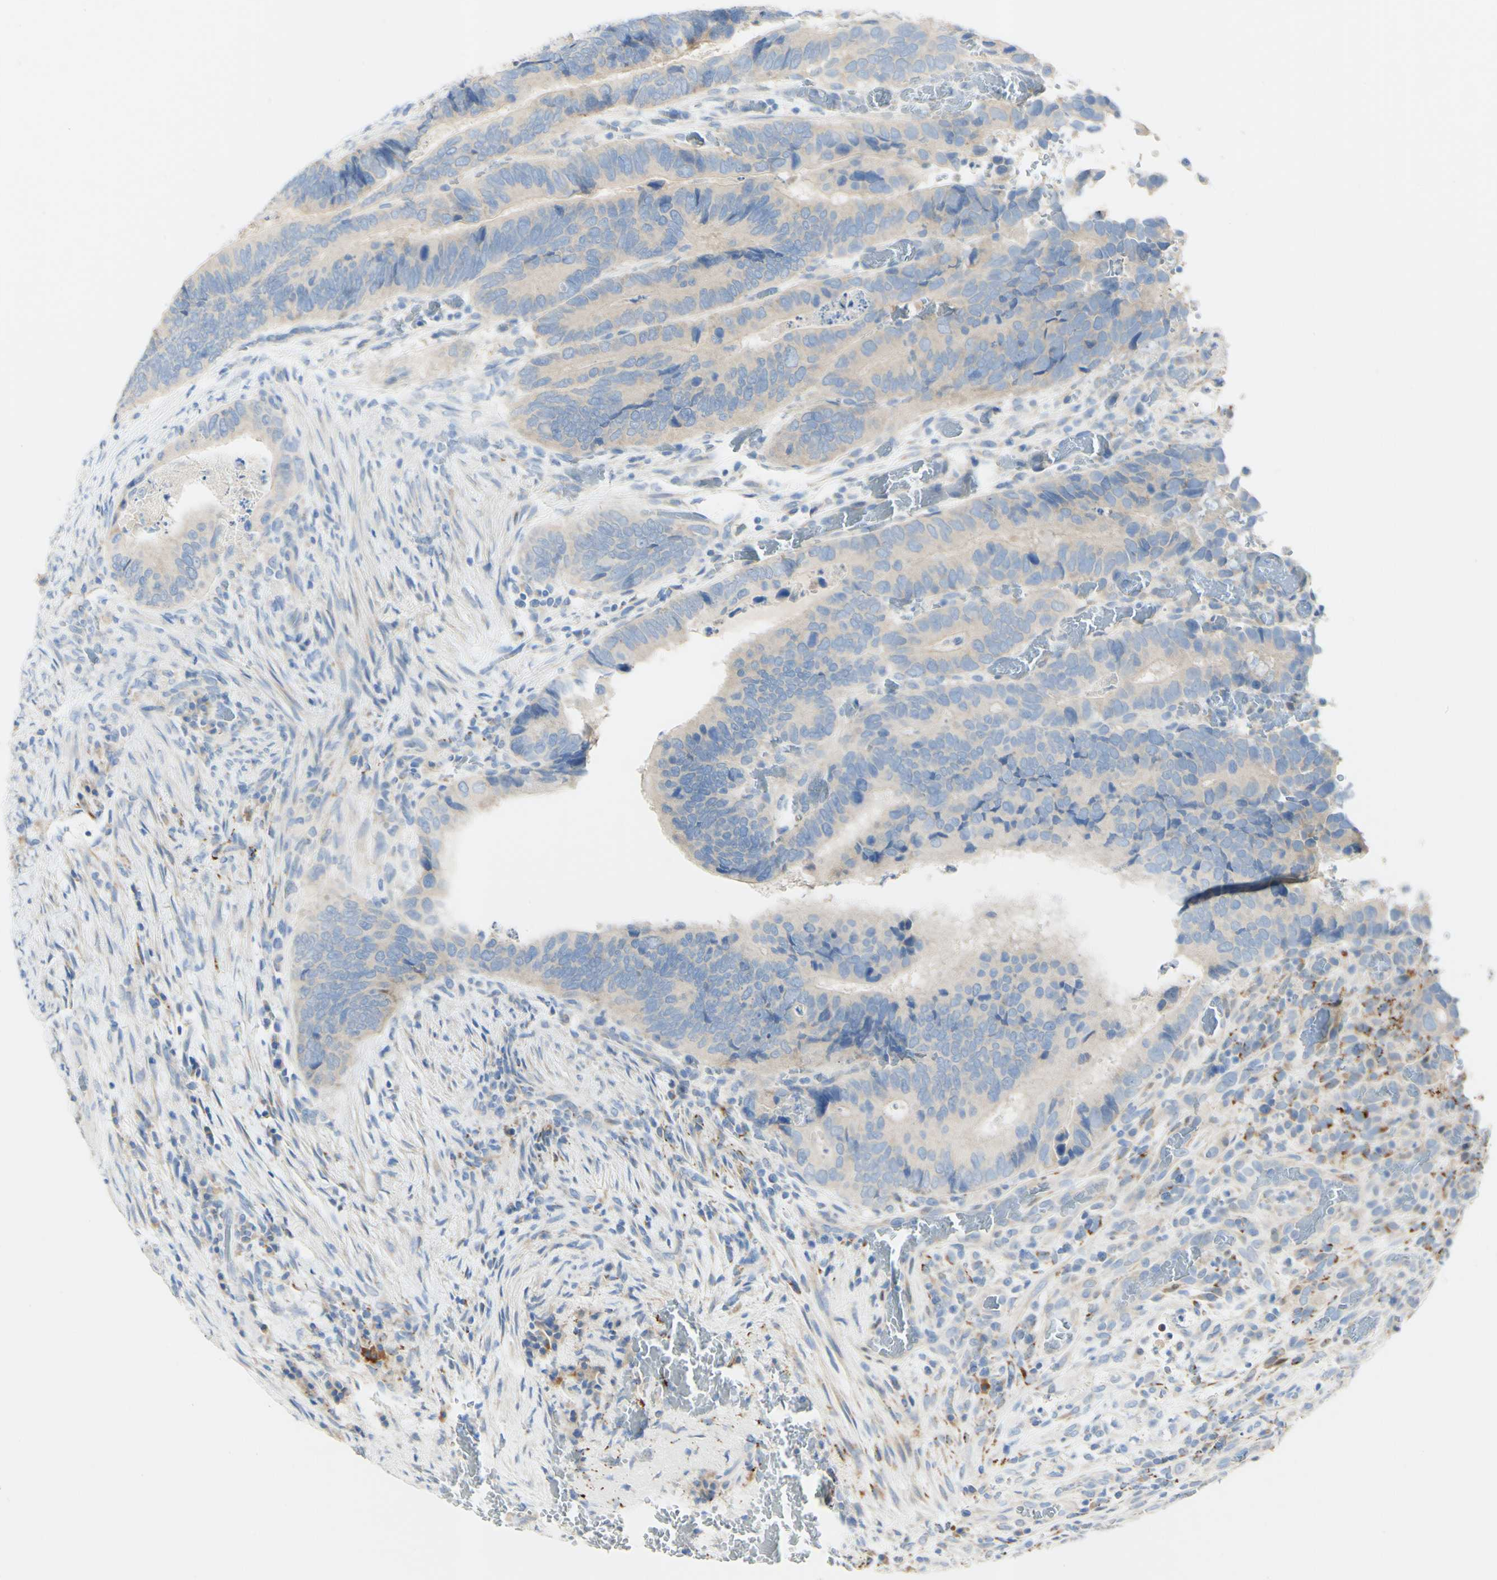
{"staining": {"intensity": "weak", "quantity": "25%-75%", "location": "cytoplasmic/membranous"}, "tissue": "colorectal cancer", "cell_type": "Tumor cells", "image_type": "cancer", "snomed": [{"axis": "morphology", "description": "Adenocarcinoma, NOS"}, {"axis": "topography", "description": "Colon"}], "caption": "The histopathology image reveals a brown stain indicating the presence of a protein in the cytoplasmic/membranous of tumor cells in colorectal cancer (adenocarcinoma).", "gene": "FGF4", "patient": {"sex": "male", "age": 72}}